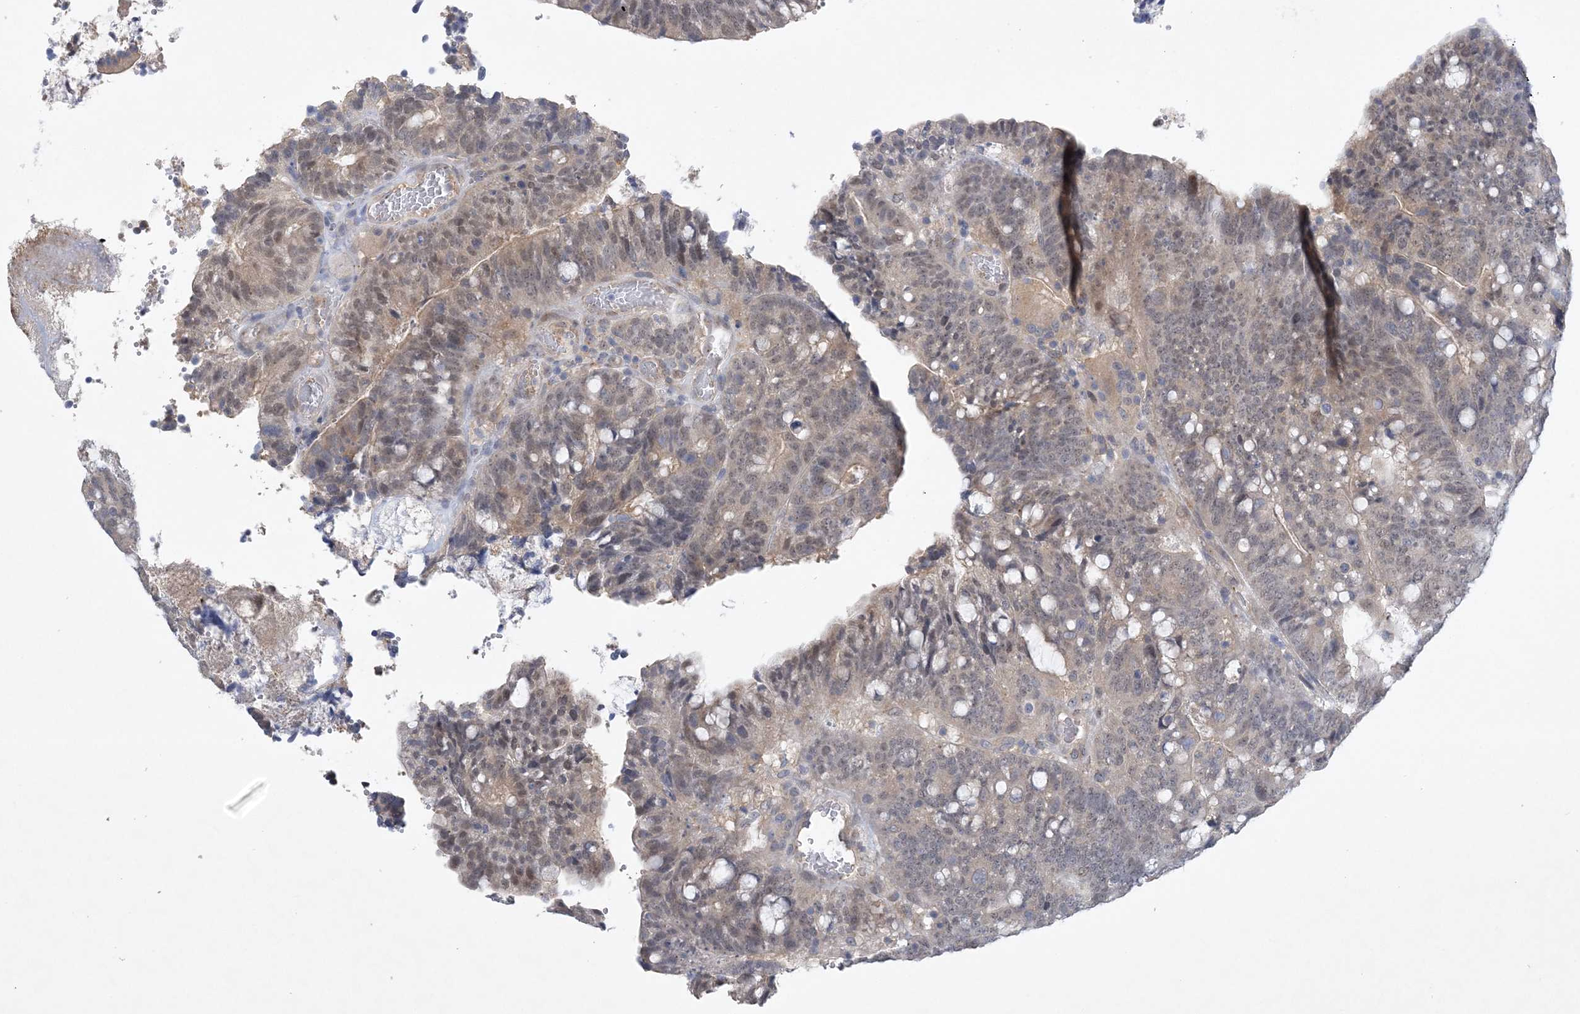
{"staining": {"intensity": "weak", "quantity": "<25%", "location": "cytoplasmic/membranous,nuclear"}, "tissue": "colorectal cancer", "cell_type": "Tumor cells", "image_type": "cancer", "snomed": [{"axis": "morphology", "description": "Adenocarcinoma, NOS"}, {"axis": "topography", "description": "Colon"}], "caption": "High power microscopy photomicrograph of an immunohistochemistry histopathology image of colorectal cancer, revealing no significant positivity in tumor cells.", "gene": "ANKRD35", "patient": {"sex": "female", "age": 66}}